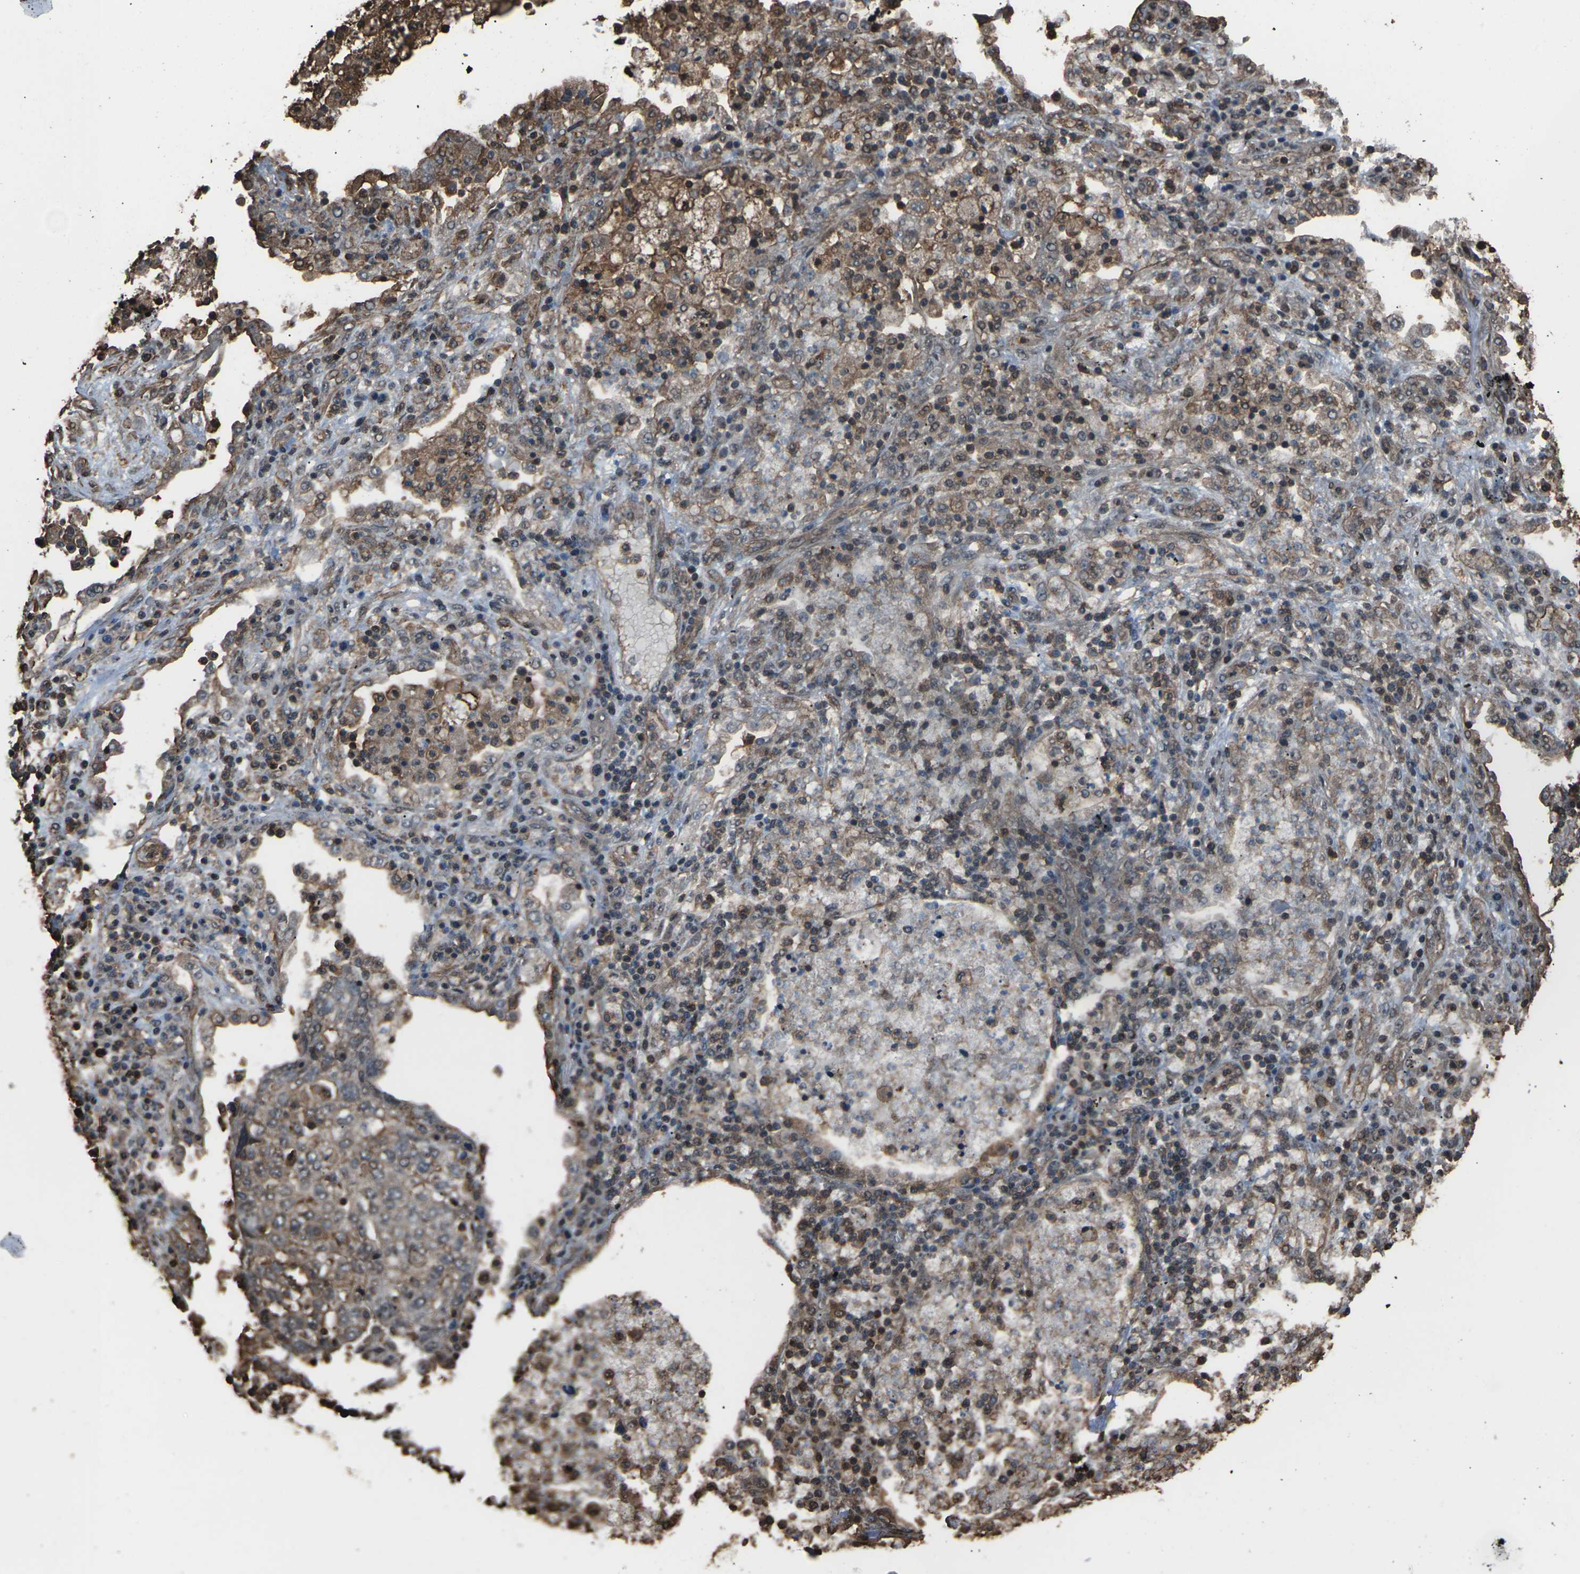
{"staining": {"intensity": "weak", "quantity": "25%-75%", "location": "cytoplasmic/membranous"}, "tissue": "lung cancer", "cell_type": "Tumor cells", "image_type": "cancer", "snomed": [{"axis": "morphology", "description": "Squamous cell carcinoma, NOS"}, {"axis": "topography", "description": "Lung"}], "caption": "Human squamous cell carcinoma (lung) stained with a protein marker shows weak staining in tumor cells.", "gene": "DHPS", "patient": {"sex": "female", "age": 63}}